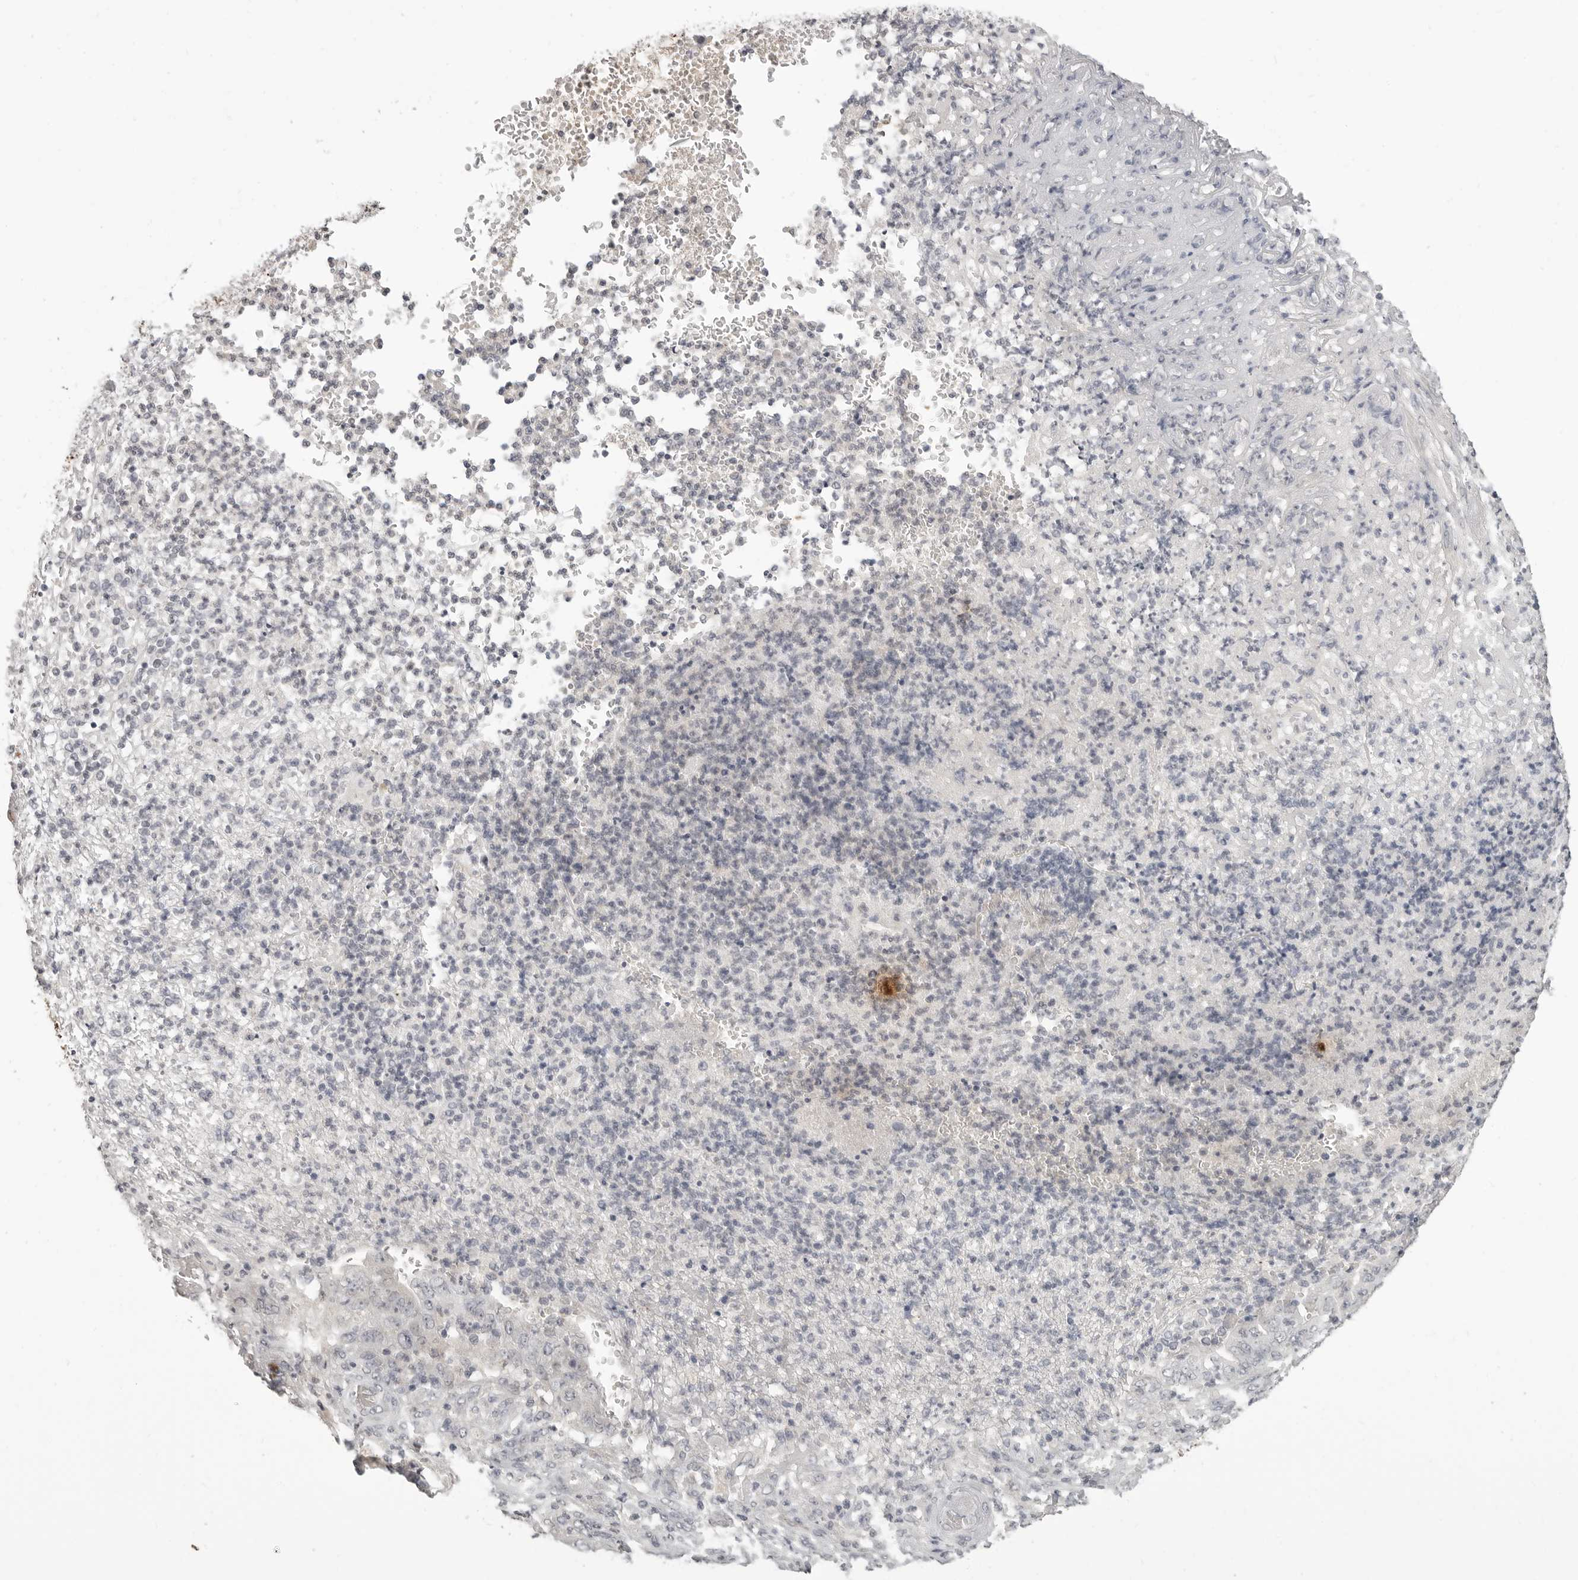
{"staining": {"intensity": "negative", "quantity": "none", "location": "none"}, "tissue": "stomach cancer", "cell_type": "Tumor cells", "image_type": "cancer", "snomed": [{"axis": "morphology", "description": "Adenocarcinoma, NOS"}, {"axis": "topography", "description": "Stomach"}], "caption": "DAB (3,3'-diaminobenzidine) immunohistochemical staining of stomach cancer shows no significant staining in tumor cells.", "gene": "PRSS1", "patient": {"sex": "female", "age": 73}}